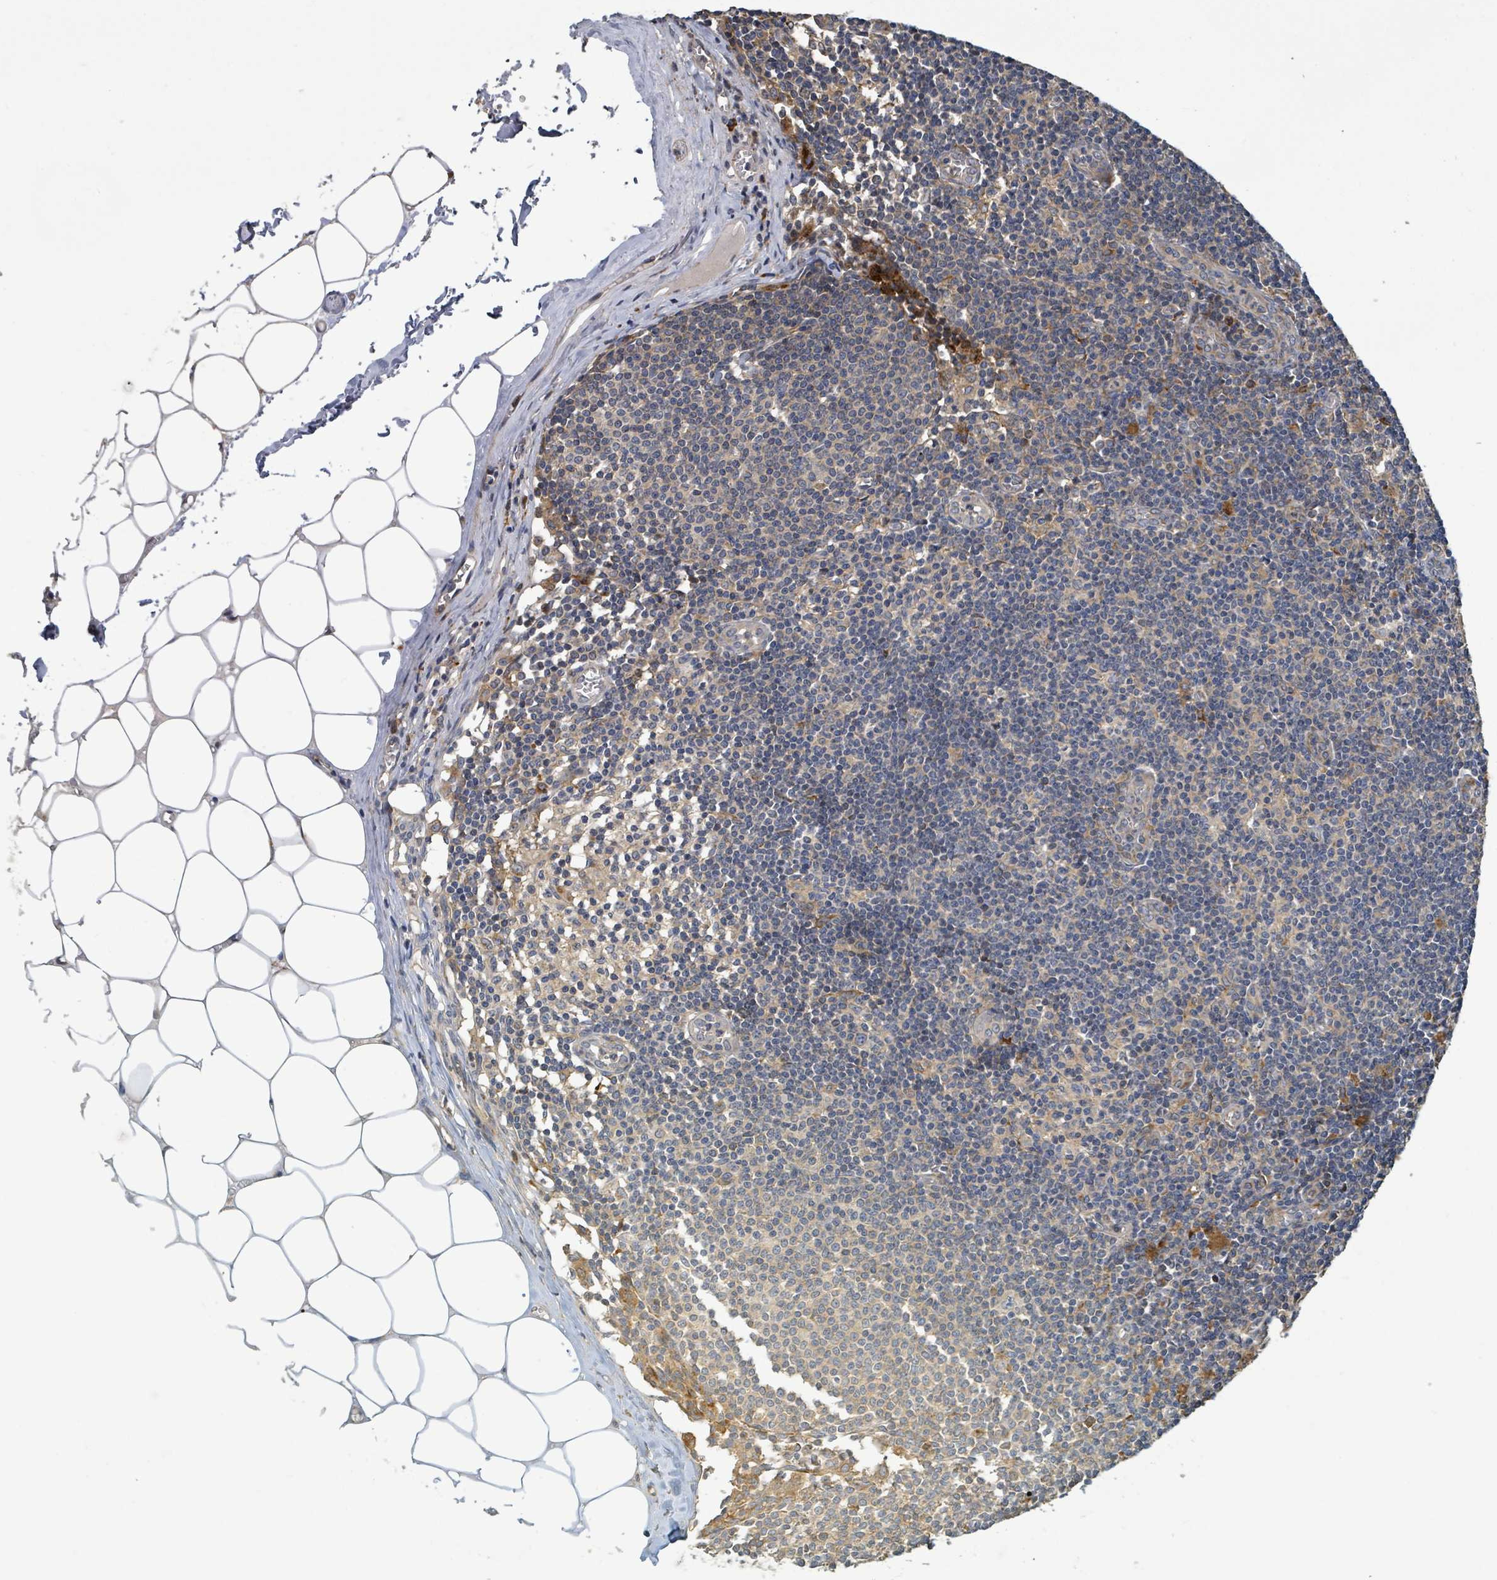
{"staining": {"intensity": "moderate", "quantity": ">75%", "location": "cytoplasmic/membranous"}, "tissue": "lymph node", "cell_type": "Germinal center cells", "image_type": "normal", "snomed": [{"axis": "morphology", "description": "Normal tissue, NOS"}, {"axis": "topography", "description": "Lymph node"}], "caption": "Germinal center cells show medium levels of moderate cytoplasmic/membranous positivity in about >75% of cells in normal lymph node.", "gene": "STARD4", "patient": {"sex": "female", "age": 42}}